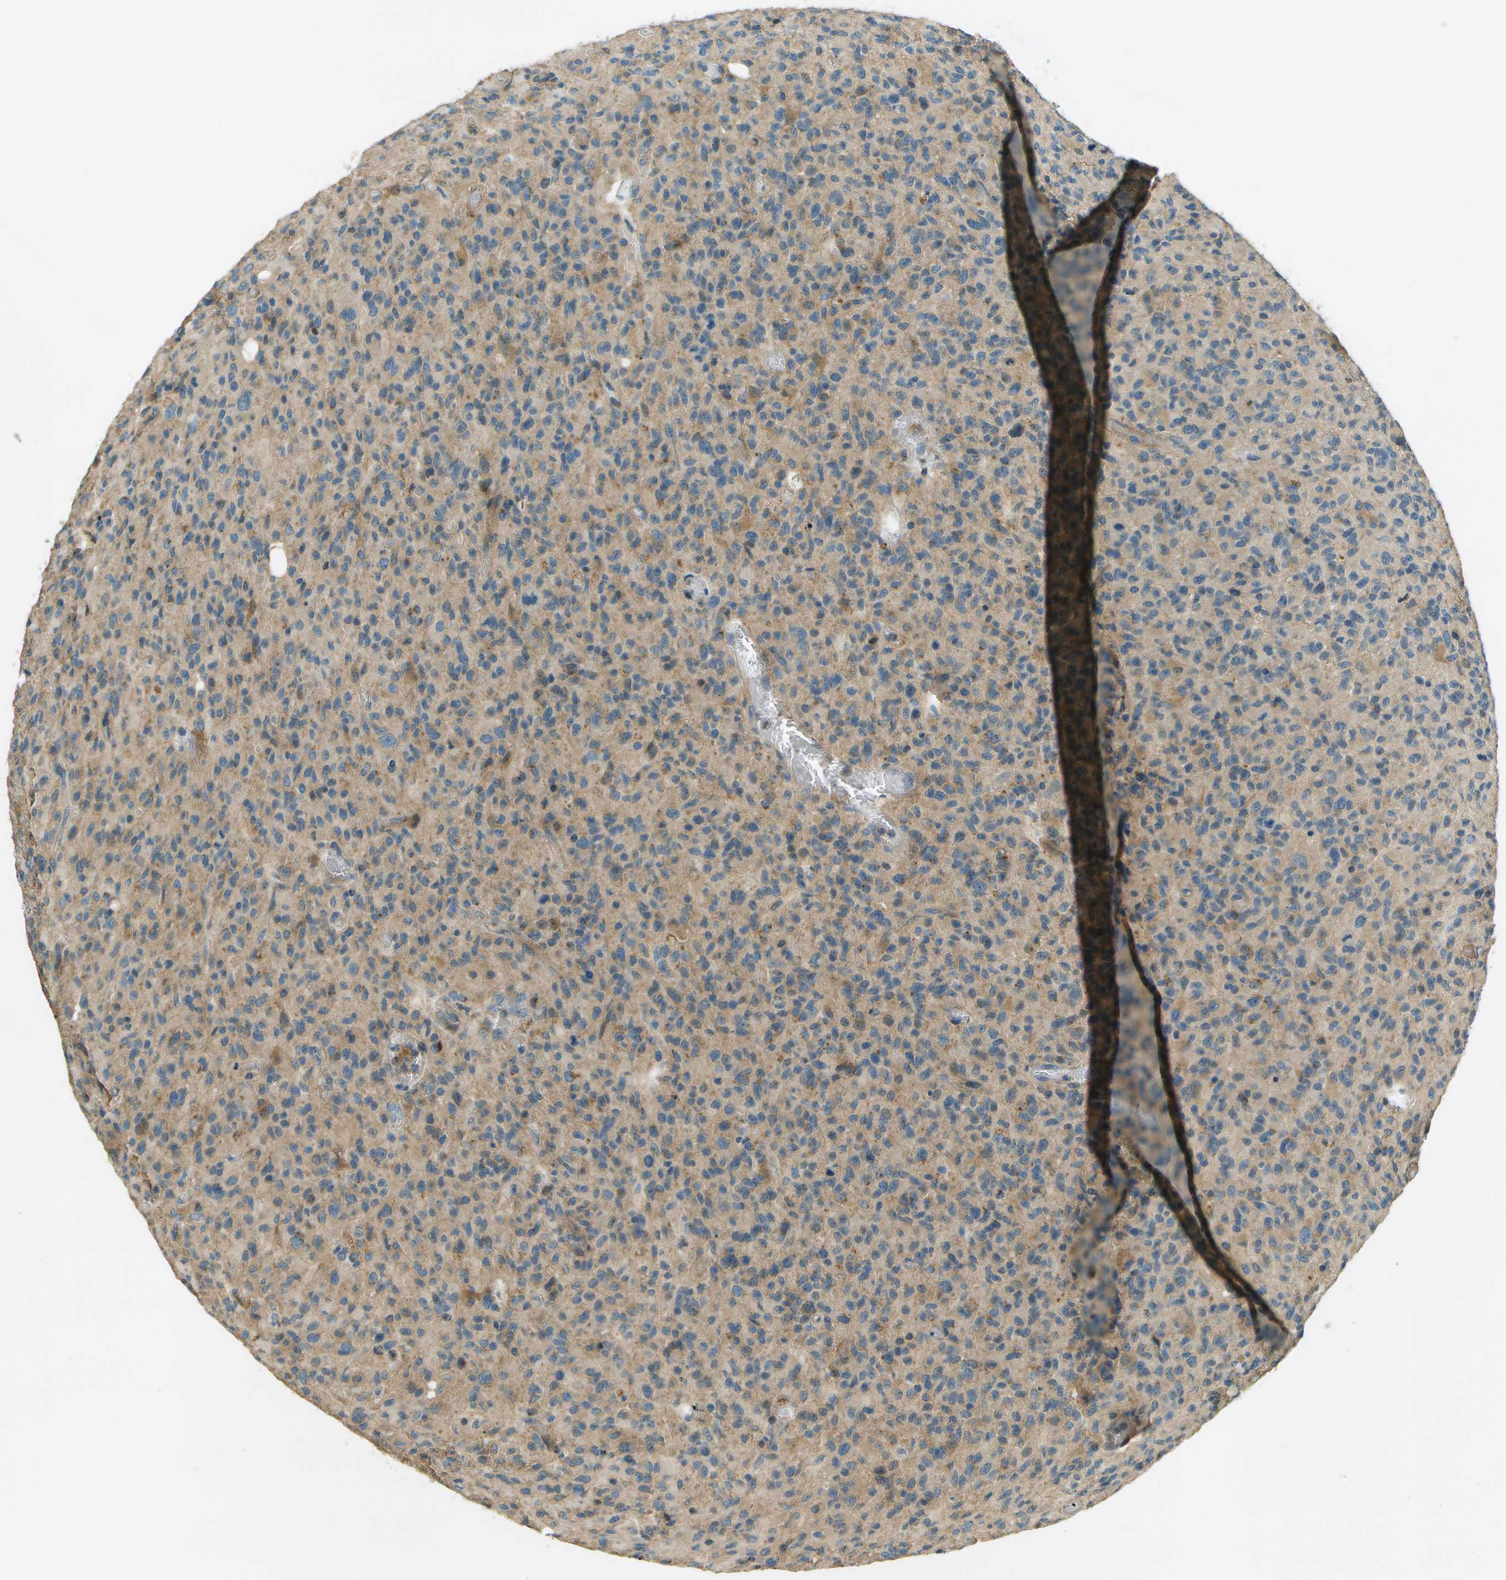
{"staining": {"intensity": "weak", "quantity": ">75%", "location": "cytoplasmic/membranous"}, "tissue": "glioma", "cell_type": "Tumor cells", "image_type": "cancer", "snomed": [{"axis": "morphology", "description": "Glioma, malignant, High grade"}, {"axis": "topography", "description": "Brain"}], "caption": "Immunohistochemical staining of malignant high-grade glioma demonstrates weak cytoplasmic/membranous protein expression in about >75% of tumor cells. Immunohistochemistry (ihc) stains the protein of interest in brown and the nuclei are stained blue.", "gene": "NUDT4", "patient": {"sex": "male", "age": 71}}